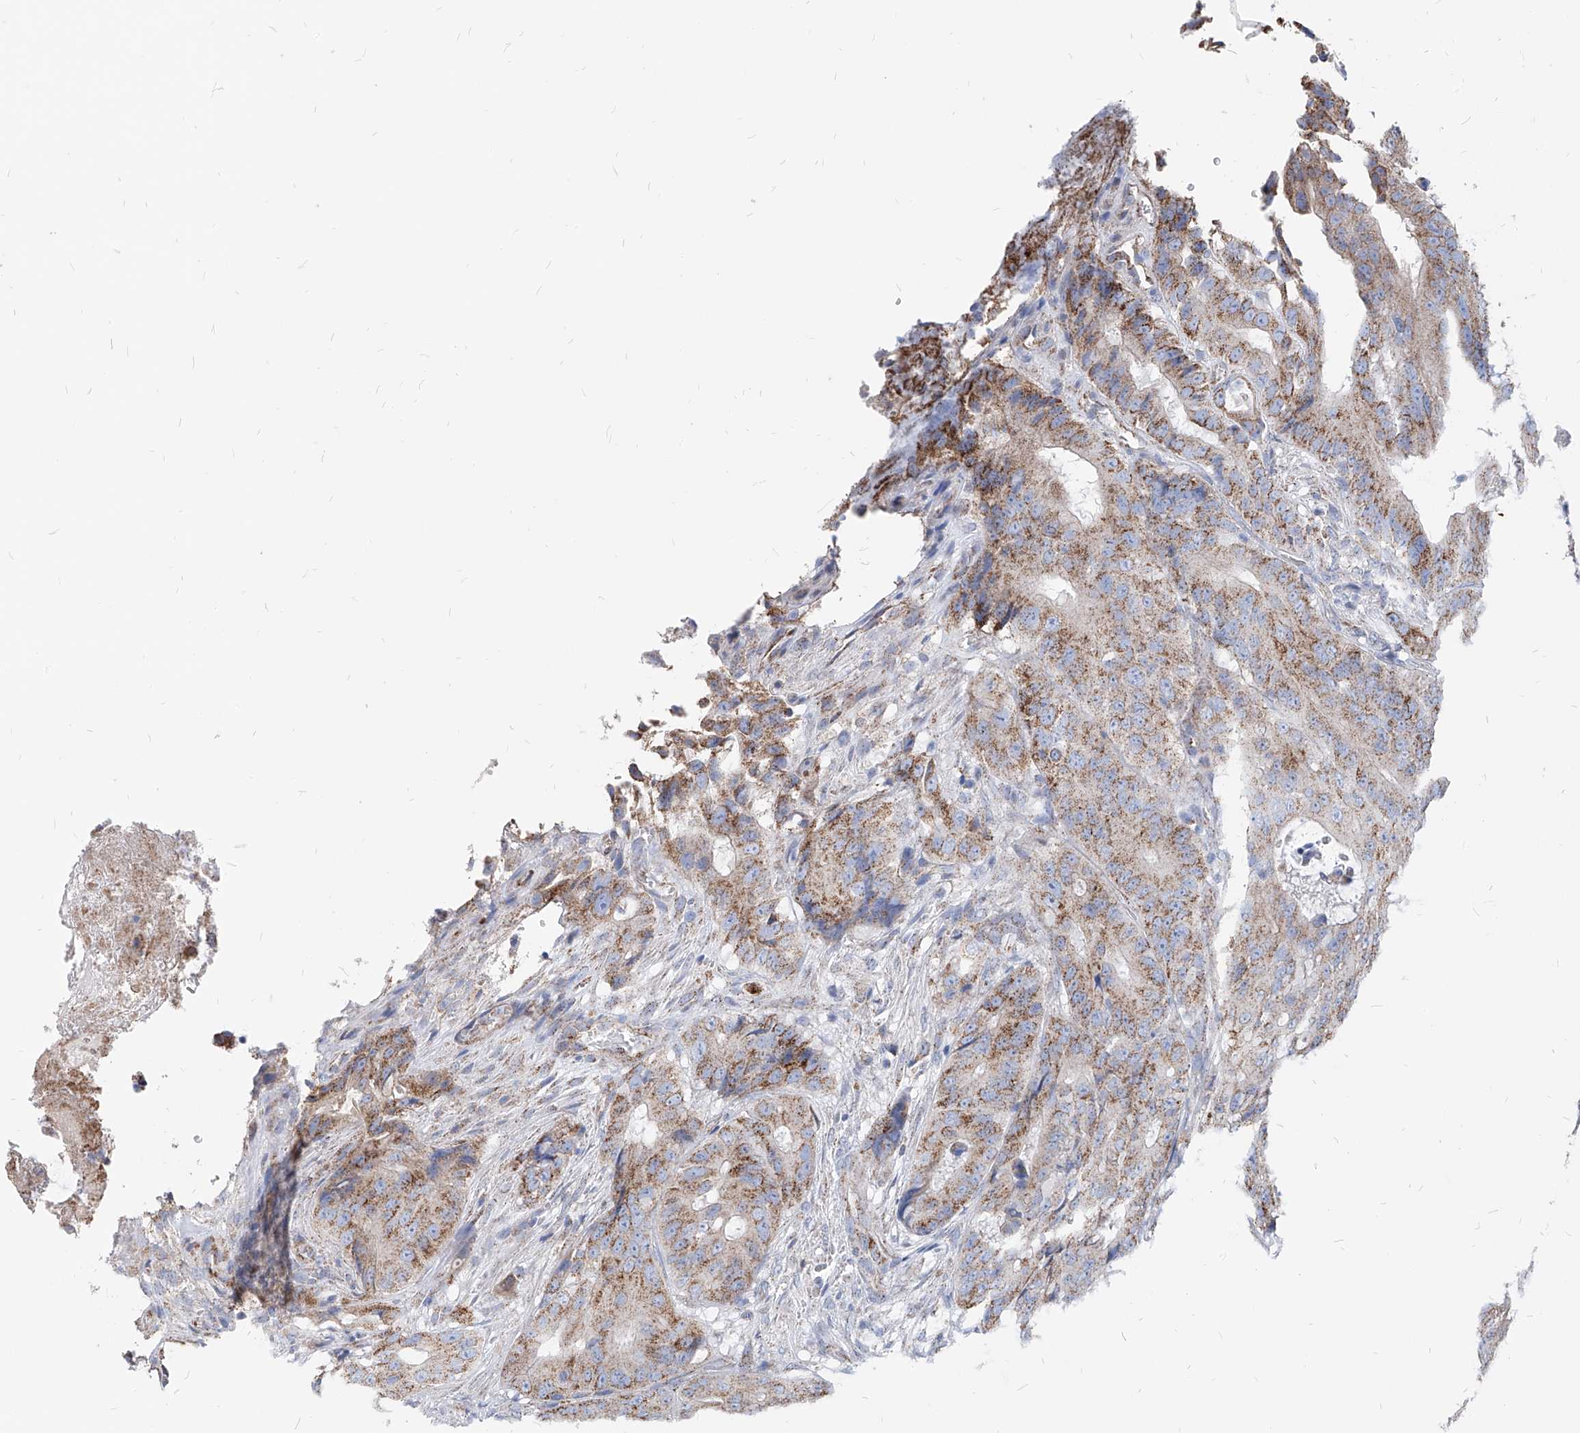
{"staining": {"intensity": "moderate", "quantity": ">75%", "location": "cytoplasmic/membranous"}, "tissue": "colorectal cancer", "cell_type": "Tumor cells", "image_type": "cancer", "snomed": [{"axis": "morphology", "description": "Adenocarcinoma, NOS"}, {"axis": "topography", "description": "Colon"}], "caption": "Protein staining displays moderate cytoplasmic/membranous expression in approximately >75% of tumor cells in colorectal adenocarcinoma.", "gene": "AGPS", "patient": {"sex": "male", "age": 83}}